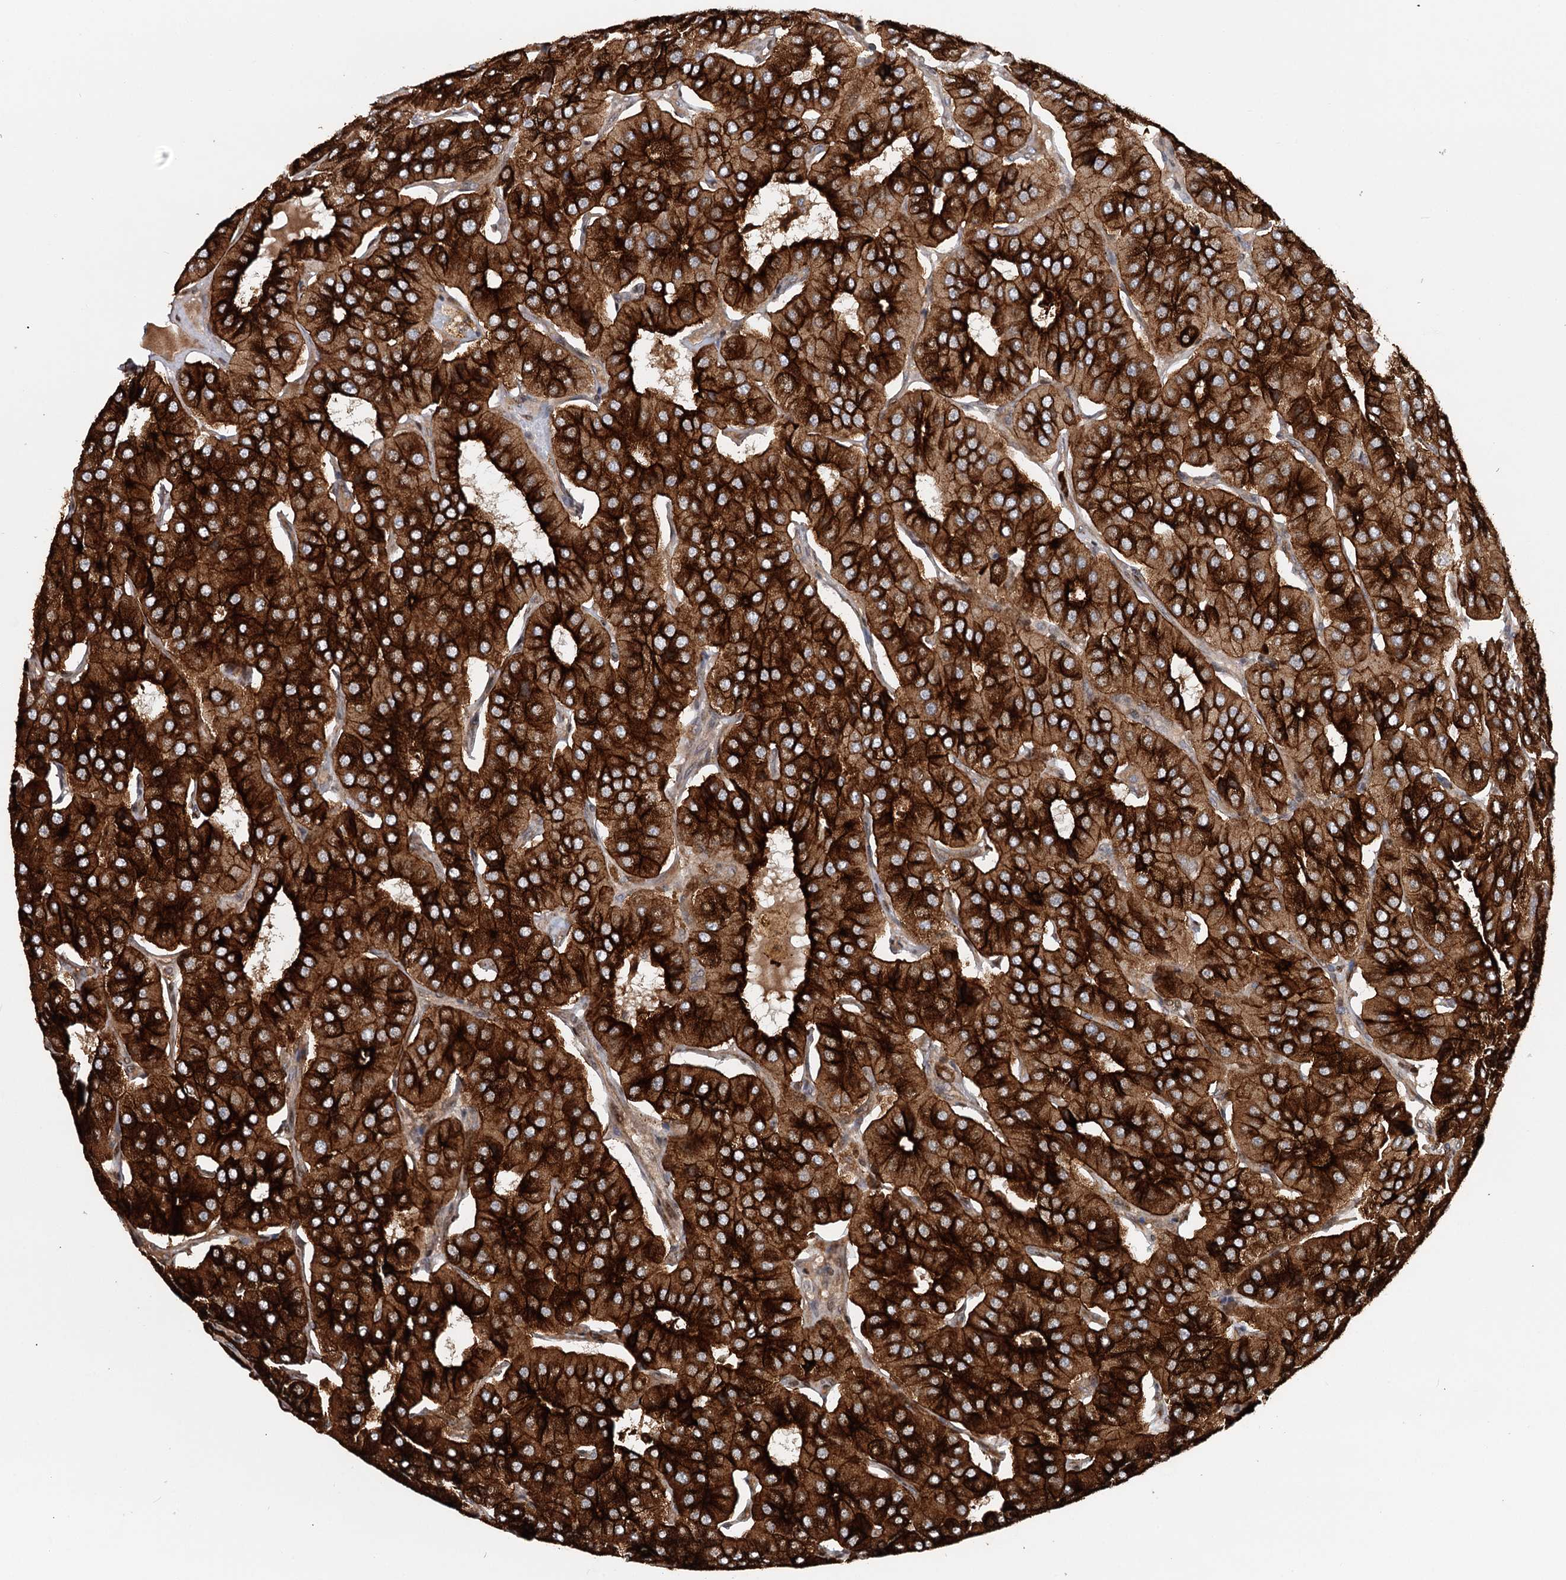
{"staining": {"intensity": "strong", "quantity": ">75%", "location": "cytoplasmic/membranous"}, "tissue": "parathyroid gland", "cell_type": "Glandular cells", "image_type": "normal", "snomed": [{"axis": "morphology", "description": "Normal tissue, NOS"}, {"axis": "morphology", "description": "Adenoma, NOS"}, {"axis": "topography", "description": "Parathyroid gland"}], "caption": "Glandular cells demonstrate strong cytoplasmic/membranous positivity in about >75% of cells in normal parathyroid gland.", "gene": "RNF111", "patient": {"sex": "female", "age": 86}}